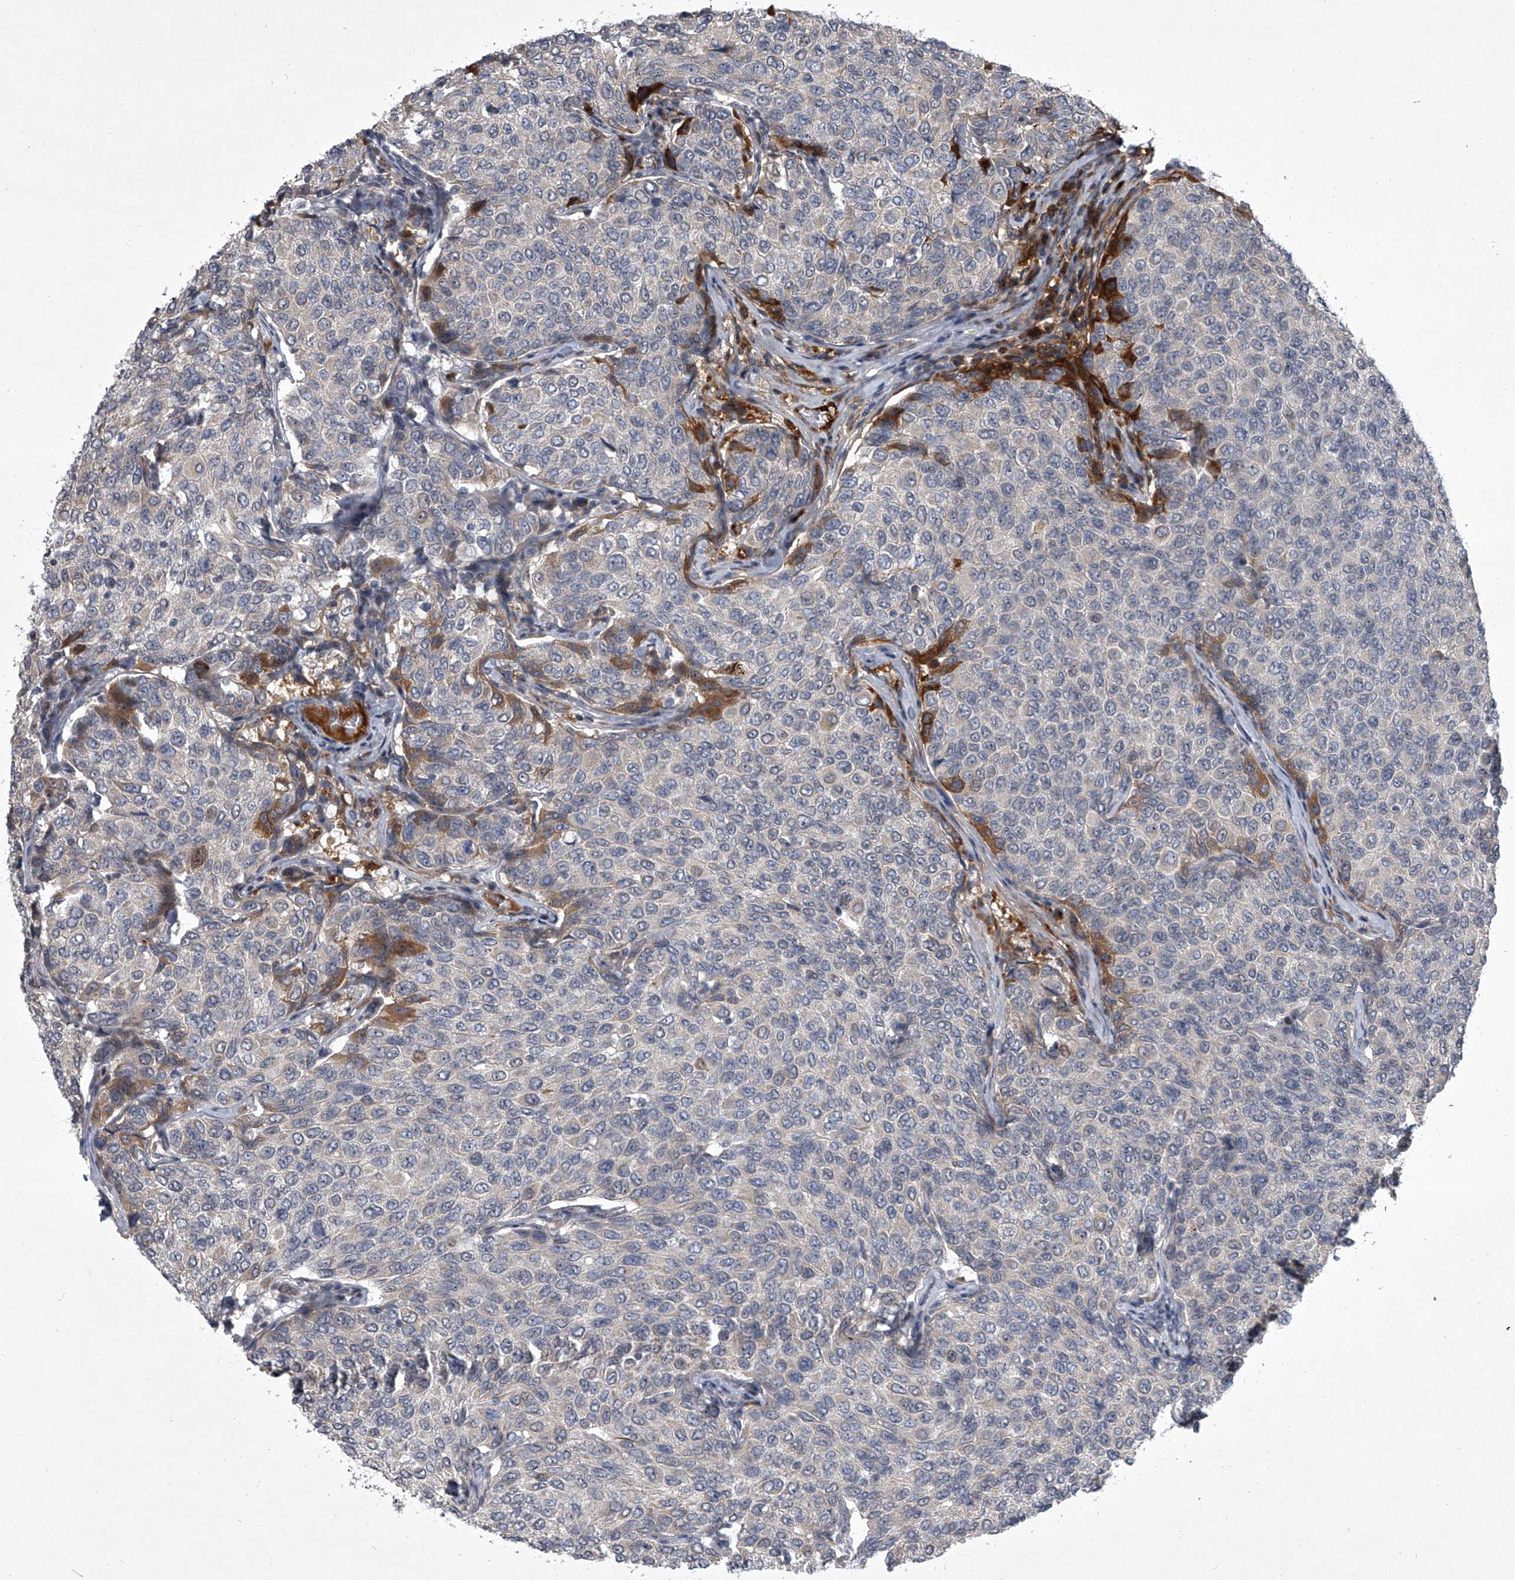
{"staining": {"intensity": "moderate", "quantity": "<25%", "location": "cytoplasmic/membranous"}, "tissue": "breast cancer", "cell_type": "Tumor cells", "image_type": "cancer", "snomed": [{"axis": "morphology", "description": "Duct carcinoma"}, {"axis": "topography", "description": "Breast"}], "caption": "A brown stain labels moderate cytoplasmic/membranous expression of a protein in breast intraductal carcinoma tumor cells.", "gene": "HEATR6", "patient": {"sex": "female", "age": 55}}